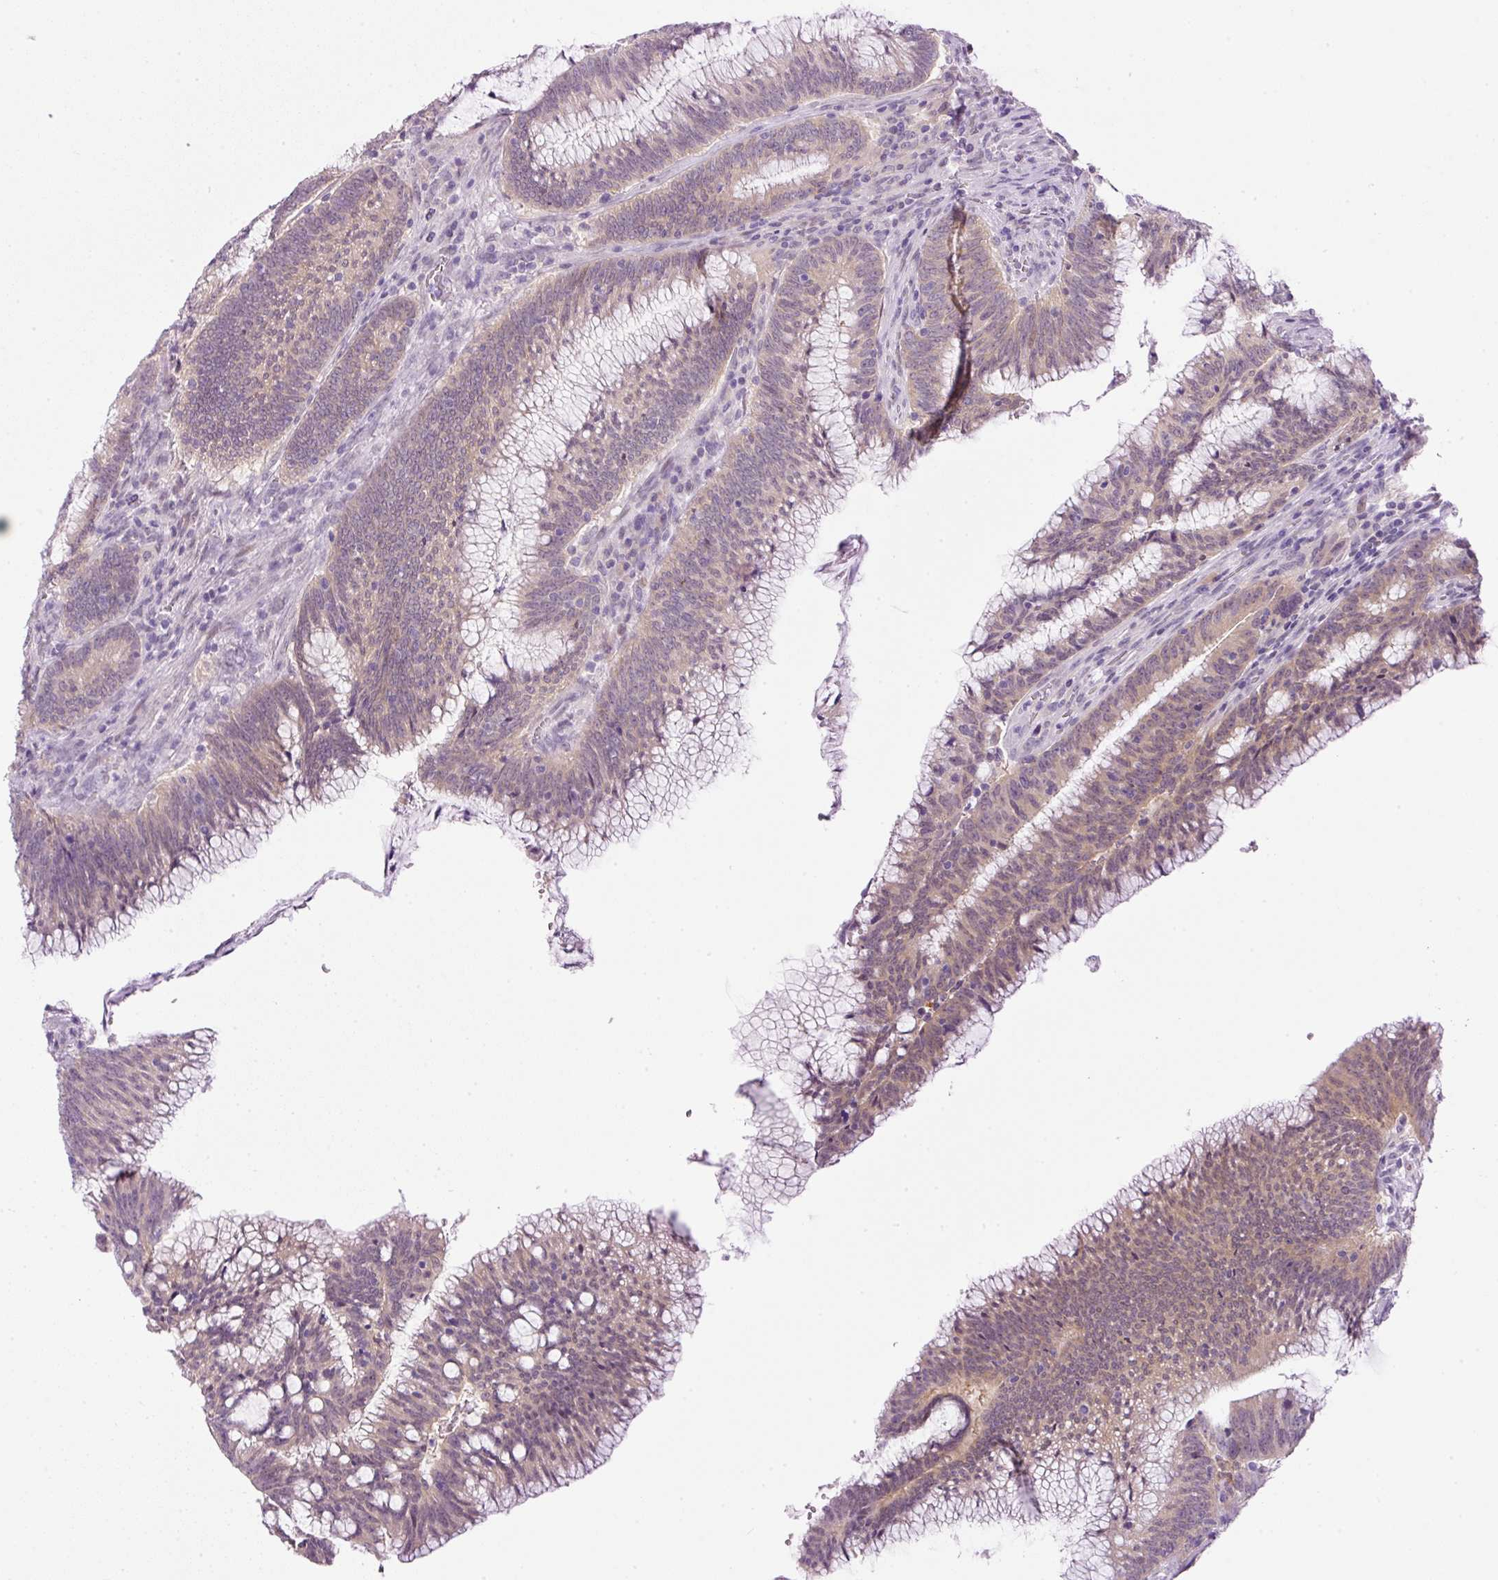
{"staining": {"intensity": "weak", "quantity": ">75%", "location": "cytoplasmic/membranous"}, "tissue": "colorectal cancer", "cell_type": "Tumor cells", "image_type": "cancer", "snomed": [{"axis": "morphology", "description": "Adenocarcinoma, NOS"}, {"axis": "topography", "description": "Rectum"}], "caption": "The micrograph reveals staining of colorectal adenocarcinoma, revealing weak cytoplasmic/membranous protein positivity (brown color) within tumor cells. (DAB IHC with brightfield microscopy, high magnification).", "gene": "SRC", "patient": {"sex": "female", "age": 77}}